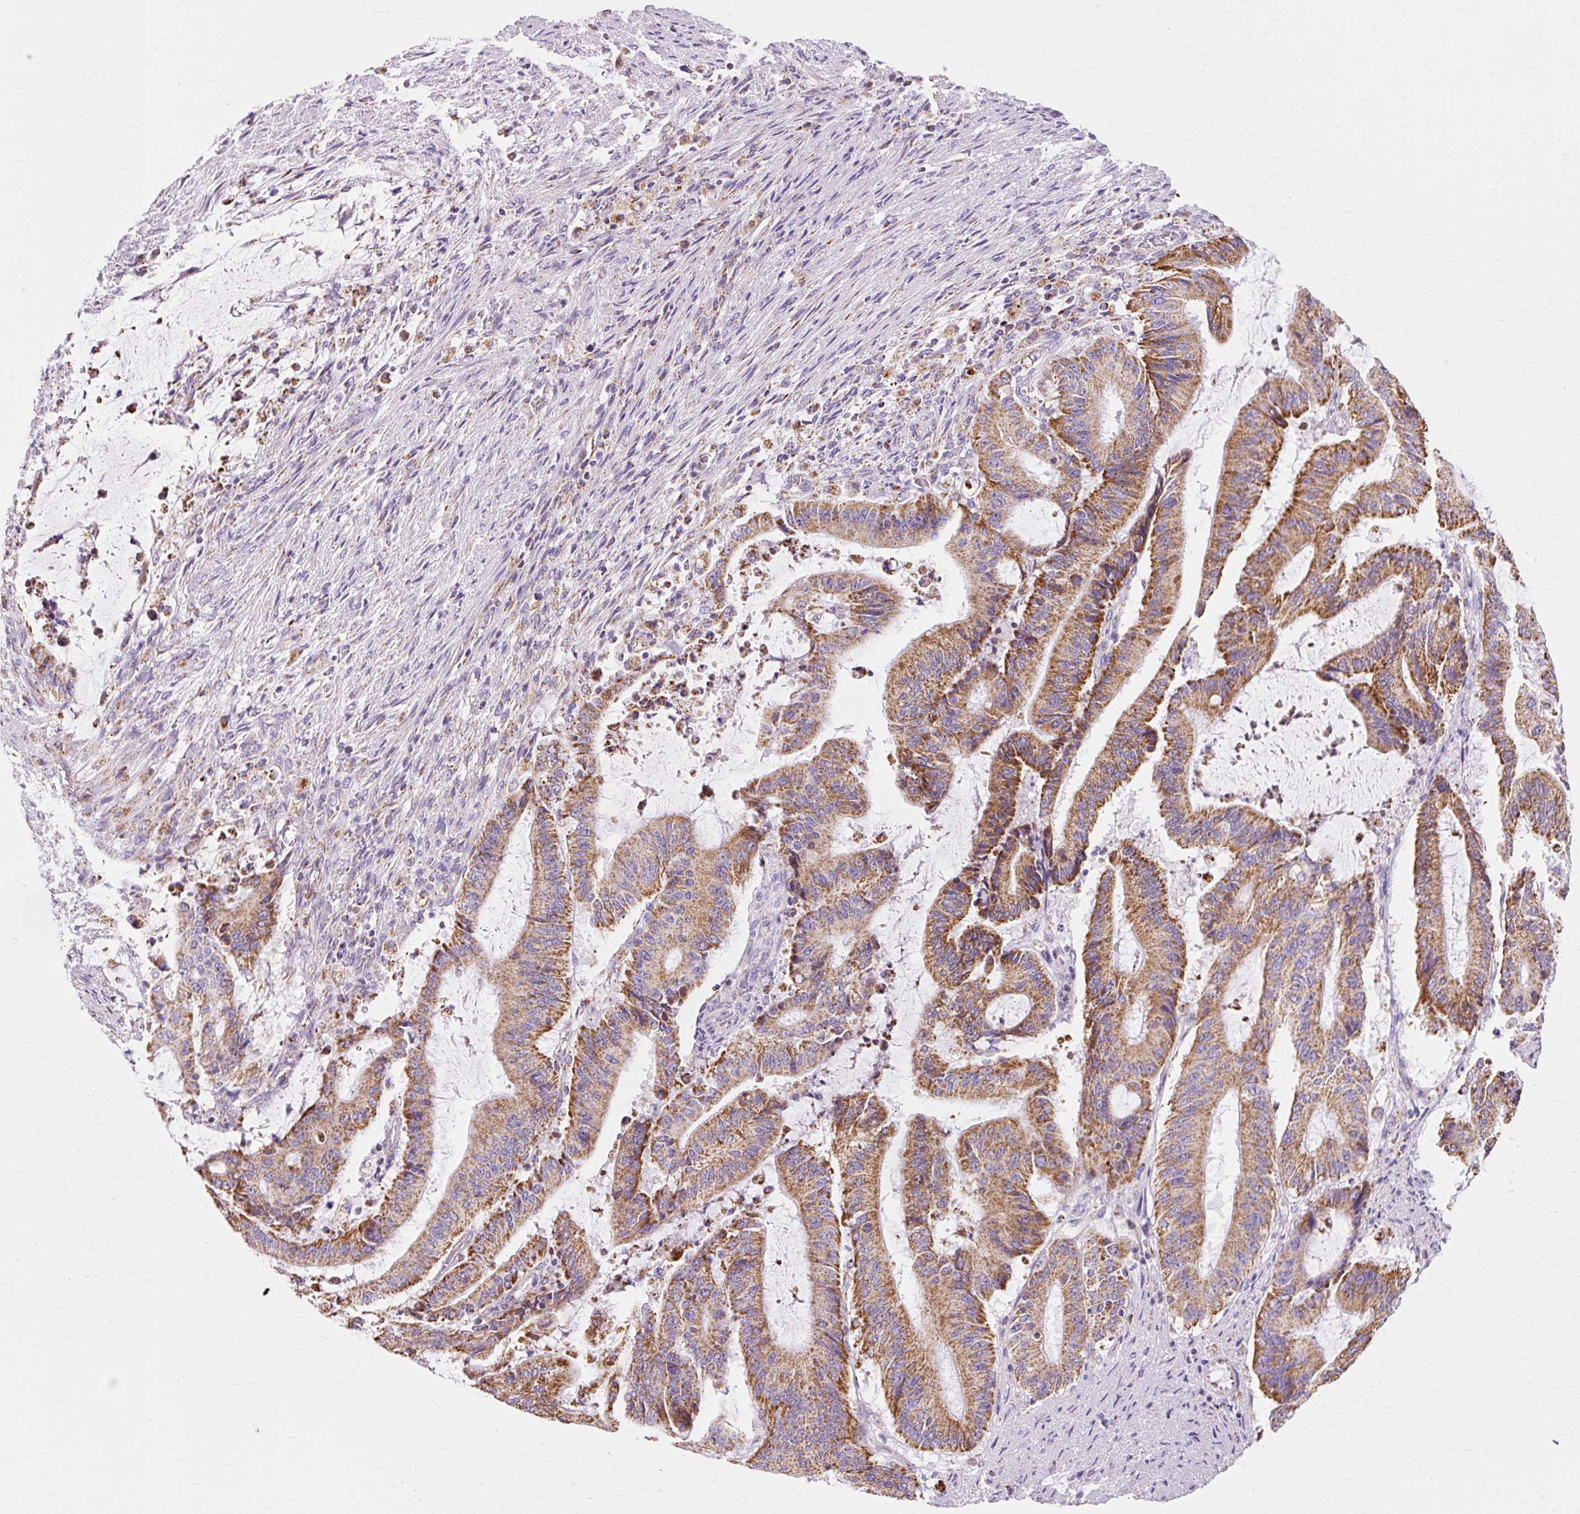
{"staining": {"intensity": "moderate", "quantity": ">75%", "location": "cytoplasmic/membranous"}, "tissue": "liver cancer", "cell_type": "Tumor cells", "image_type": "cancer", "snomed": [{"axis": "morphology", "description": "Normal tissue, NOS"}, {"axis": "morphology", "description": "Cholangiocarcinoma"}, {"axis": "topography", "description": "Liver"}, {"axis": "topography", "description": "Peripheral nerve tissue"}], "caption": "This photomicrograph exhibits IHC staining of cholangiocarcinoma (liver), with medium moderate cytoplasmic/membranous positivity in approximately >75% of tumor cells.", "gene": "ATP5PO", "patient": {"sex": "female", "age": 73}}